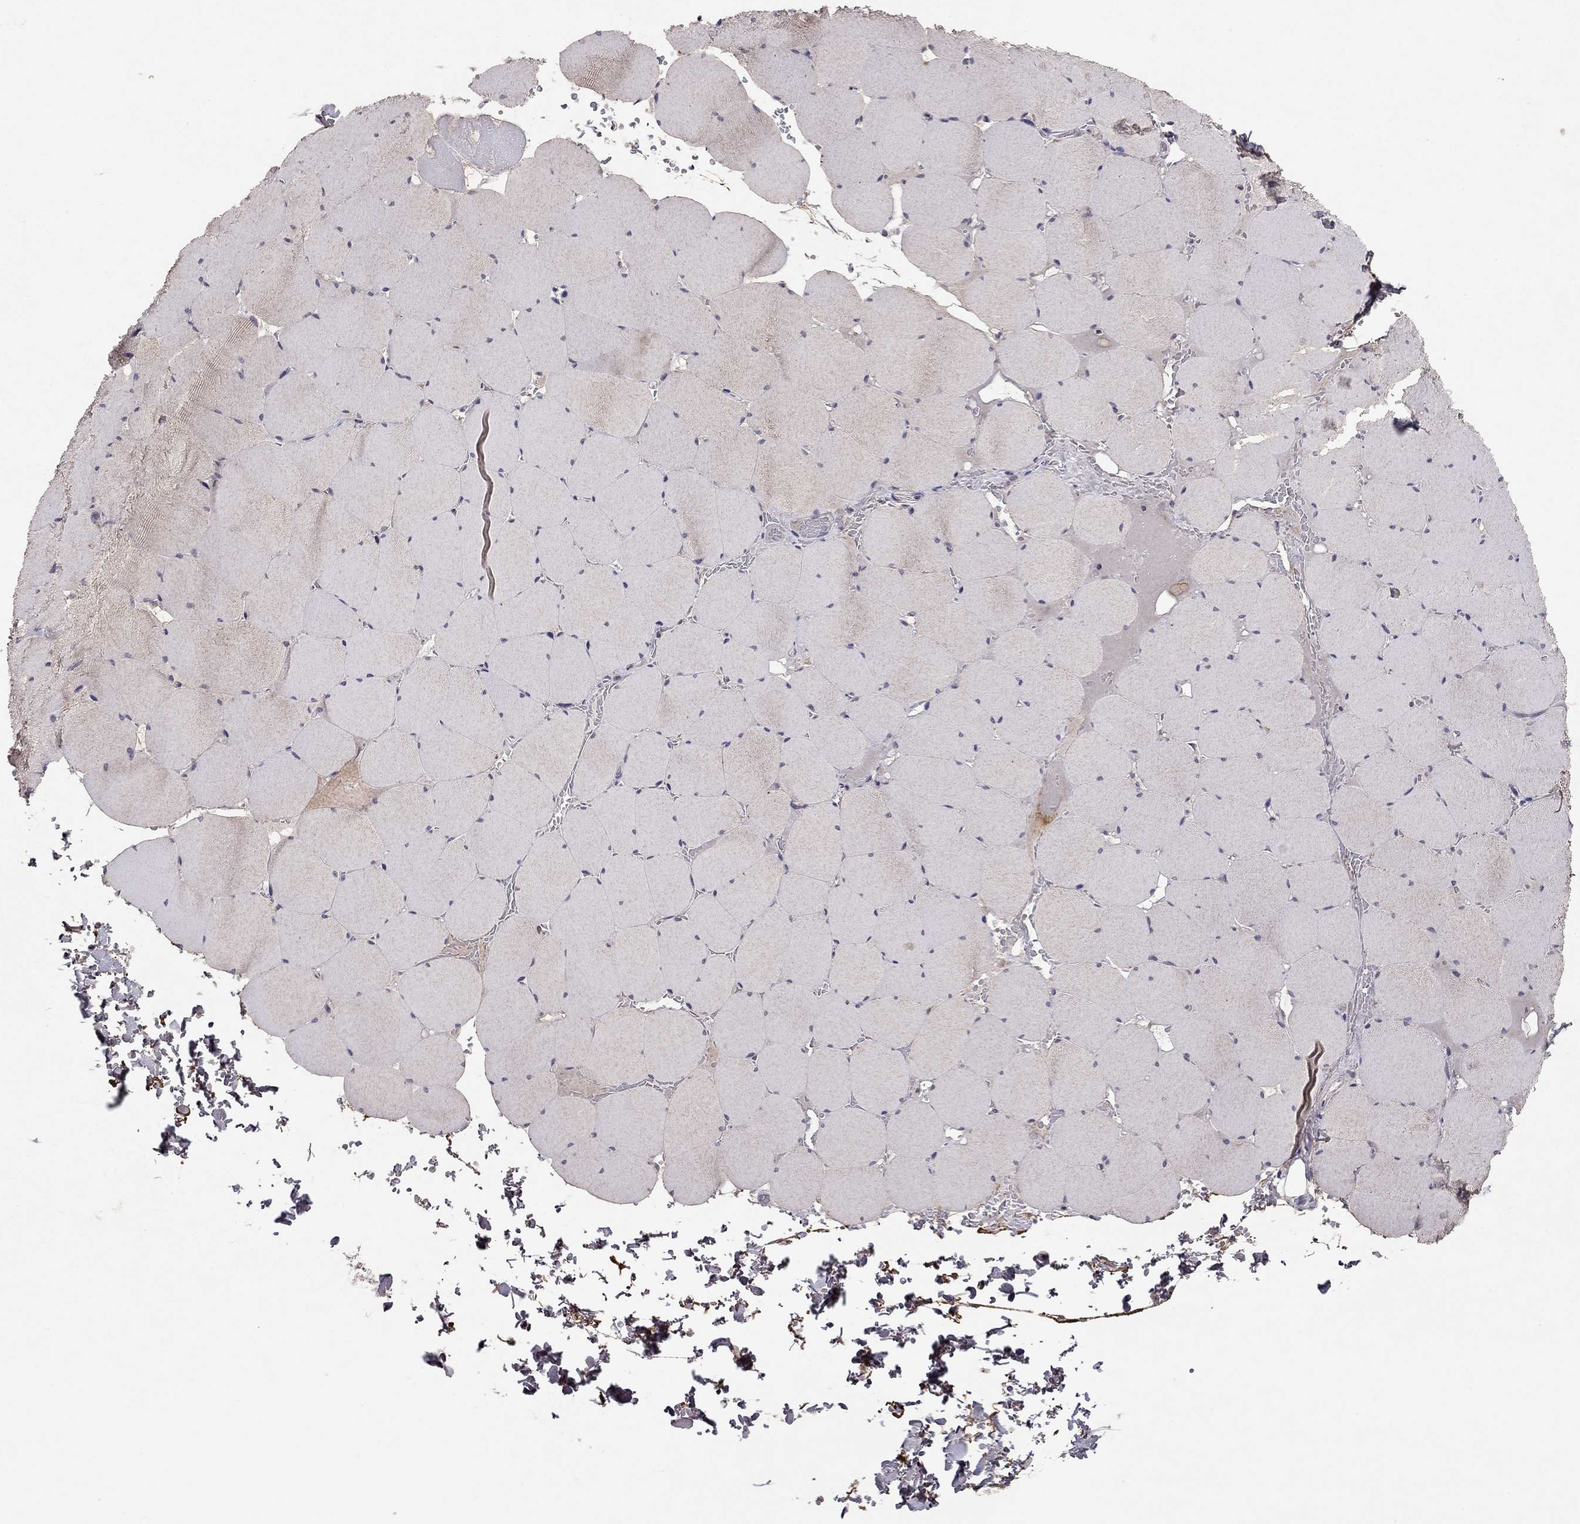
{"staining": {"intensity": "moderate", "quantity": "<25%", "location": "cytoplasmic/membranous"}, "tissue": "skeletal muscle", "cell_type": "Myocytes", "image_type": "normal", "snomed": [{"axis": "morphology", "description": "Normal tissue, NOS"}, {"axis": "topography", "description": "Skeletal muscle"}, {"axis": "topography", "description": "Head-Neck"}], "caption": "The micrograph demonstrates immunohistochemical staining of unremarkable skeletal muscle. There is moderate cytoplasmic/membranous expression is present in about <25% of myocytes. The staining was performed using DAB (3,3'-diaminobenzidine) to visualize the protein expression in brown, while the nuclei were stained in blue with hematoxylin (Magnification: 20x).", "gene": "ESR2", "patient": {"sex": "male", "age": 66}}